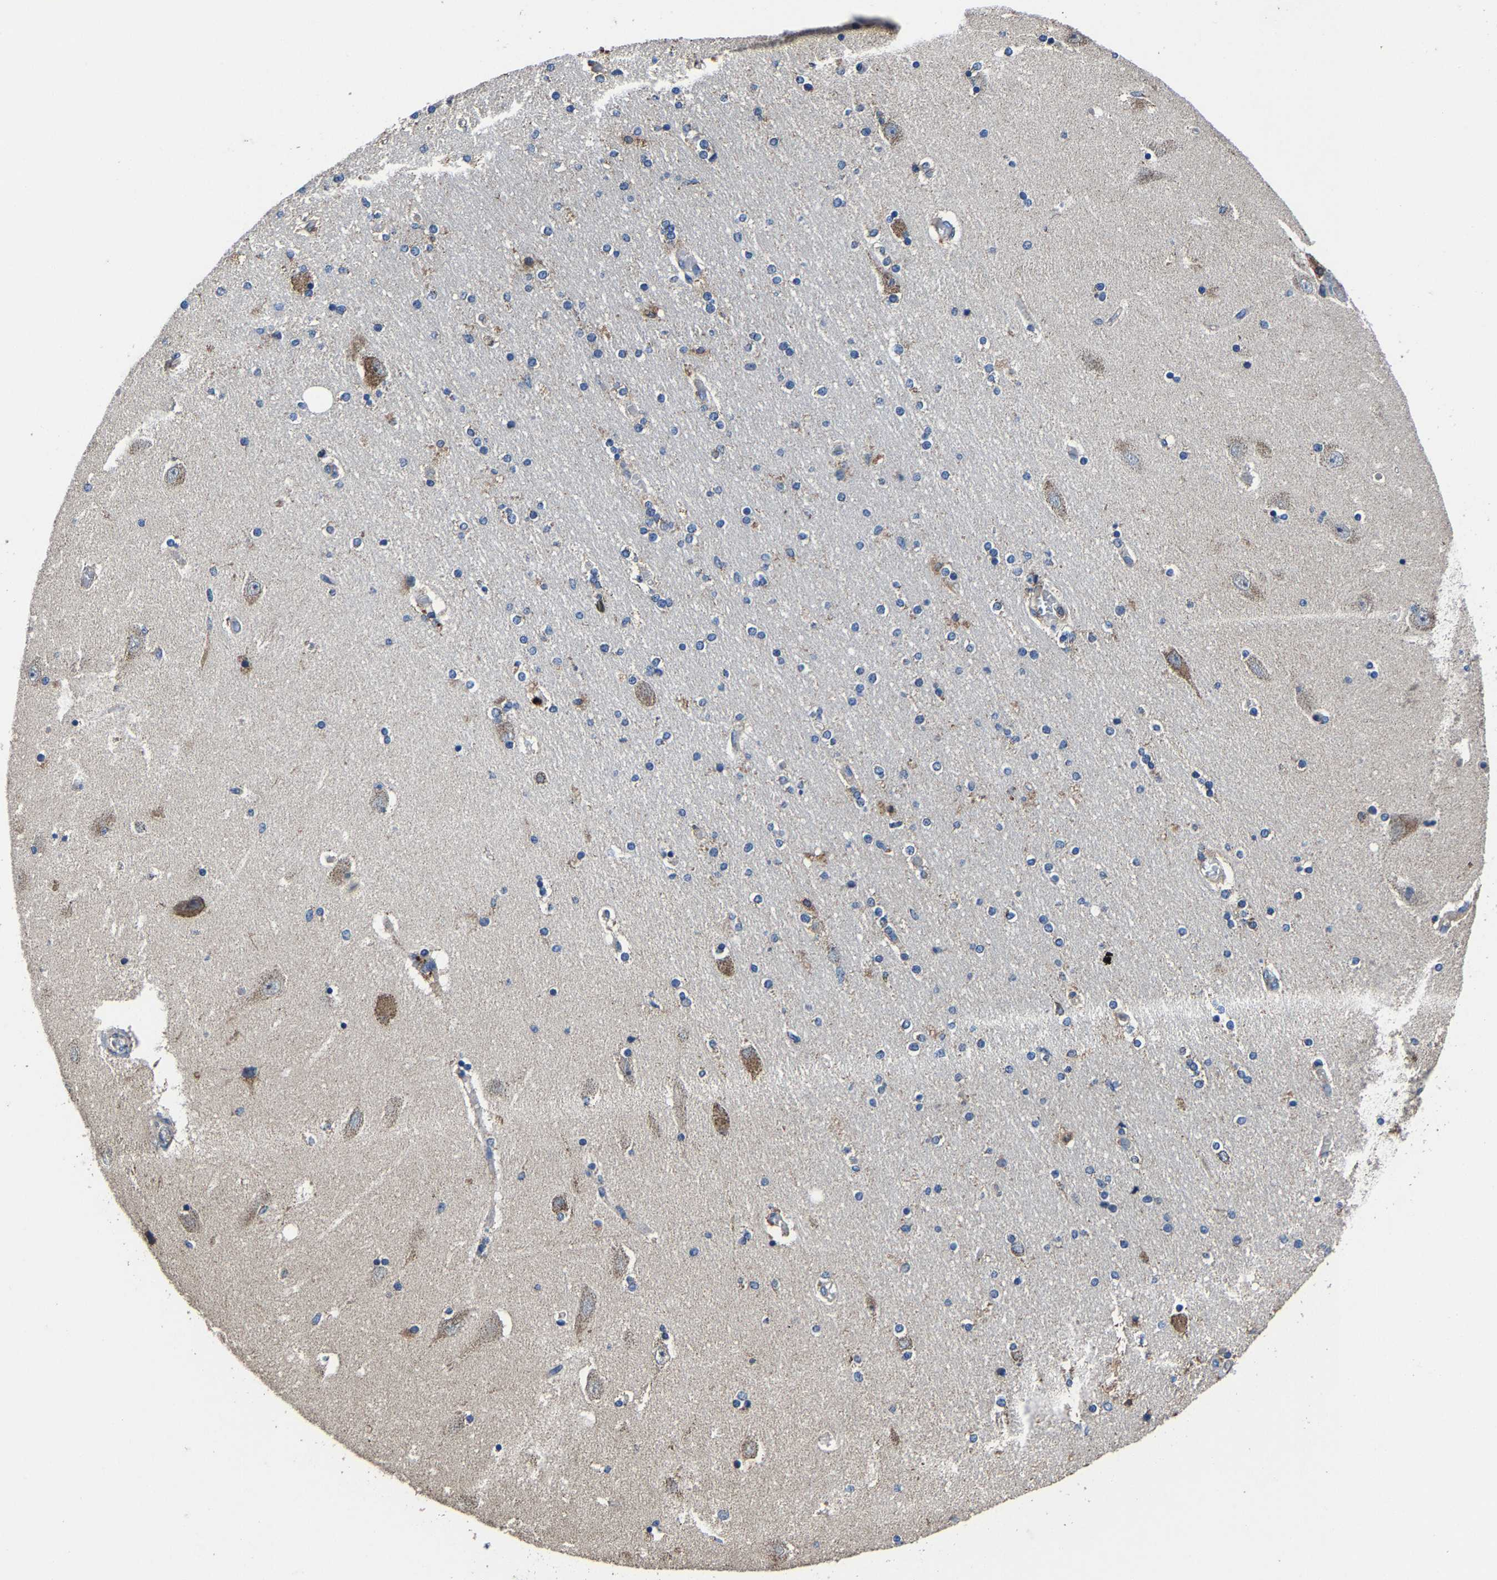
{"staining": {"intensity": "weak", "quantity": "<25%", "location": "cytoplasmic/membranous"}, "tissue": "hippocampus", "cell_type": "Glial cells", "image_type": "normal", "snomed": [{"axis": "morphology", "description": "Normal tissue, NOS"}, {"axis": "topography", "description": "Hippocampus"}], "caption": "Glial cells are negative for brown protein staining in unremarkable hippocampus.", "gene": "ZCCHC7", "patient": {"sex": "female", "age": 54}}